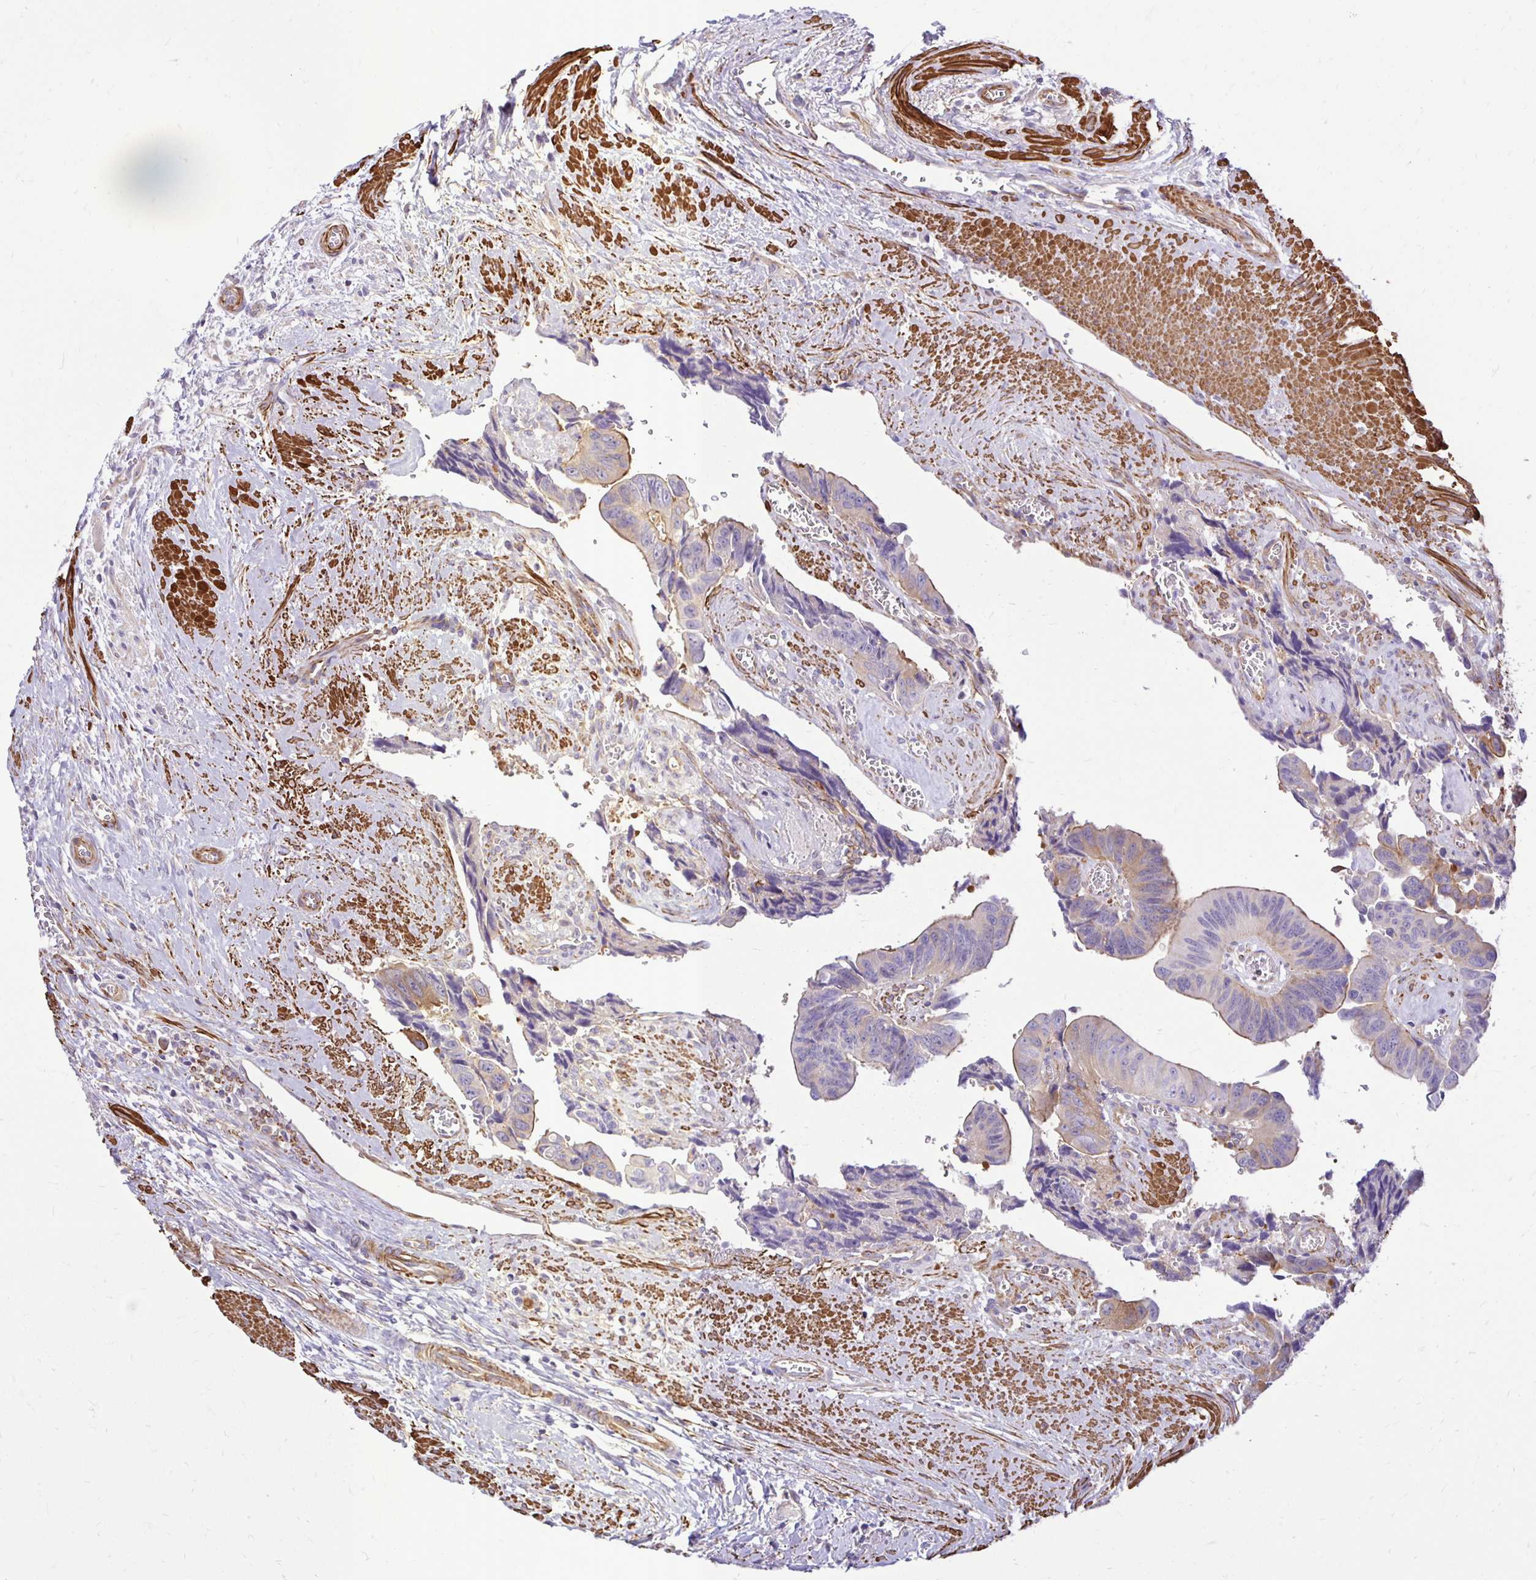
{"staining": {"intensity": "moderate", "quantity": "<25%", "location": "cytoplasmic/membranous"}, "tissue": "colorectal cancer", "cell_type": "Tumor cells", "image_type": "cancer", "snomed": [{"axis": "morphology", "description": "Adenocarcinoma, NOS"}, {"axis": "topography", "description": "Rectum"}], "caption": "This micrograph displays immunohistochemistry staining of human adenocarcinoma (colorectal), with low moderate cytoplasmic/membranous expression in approximately <25% of tumor cells.", "gene": "CTPS1", "patient": {"sex": "male", "age": 76}}